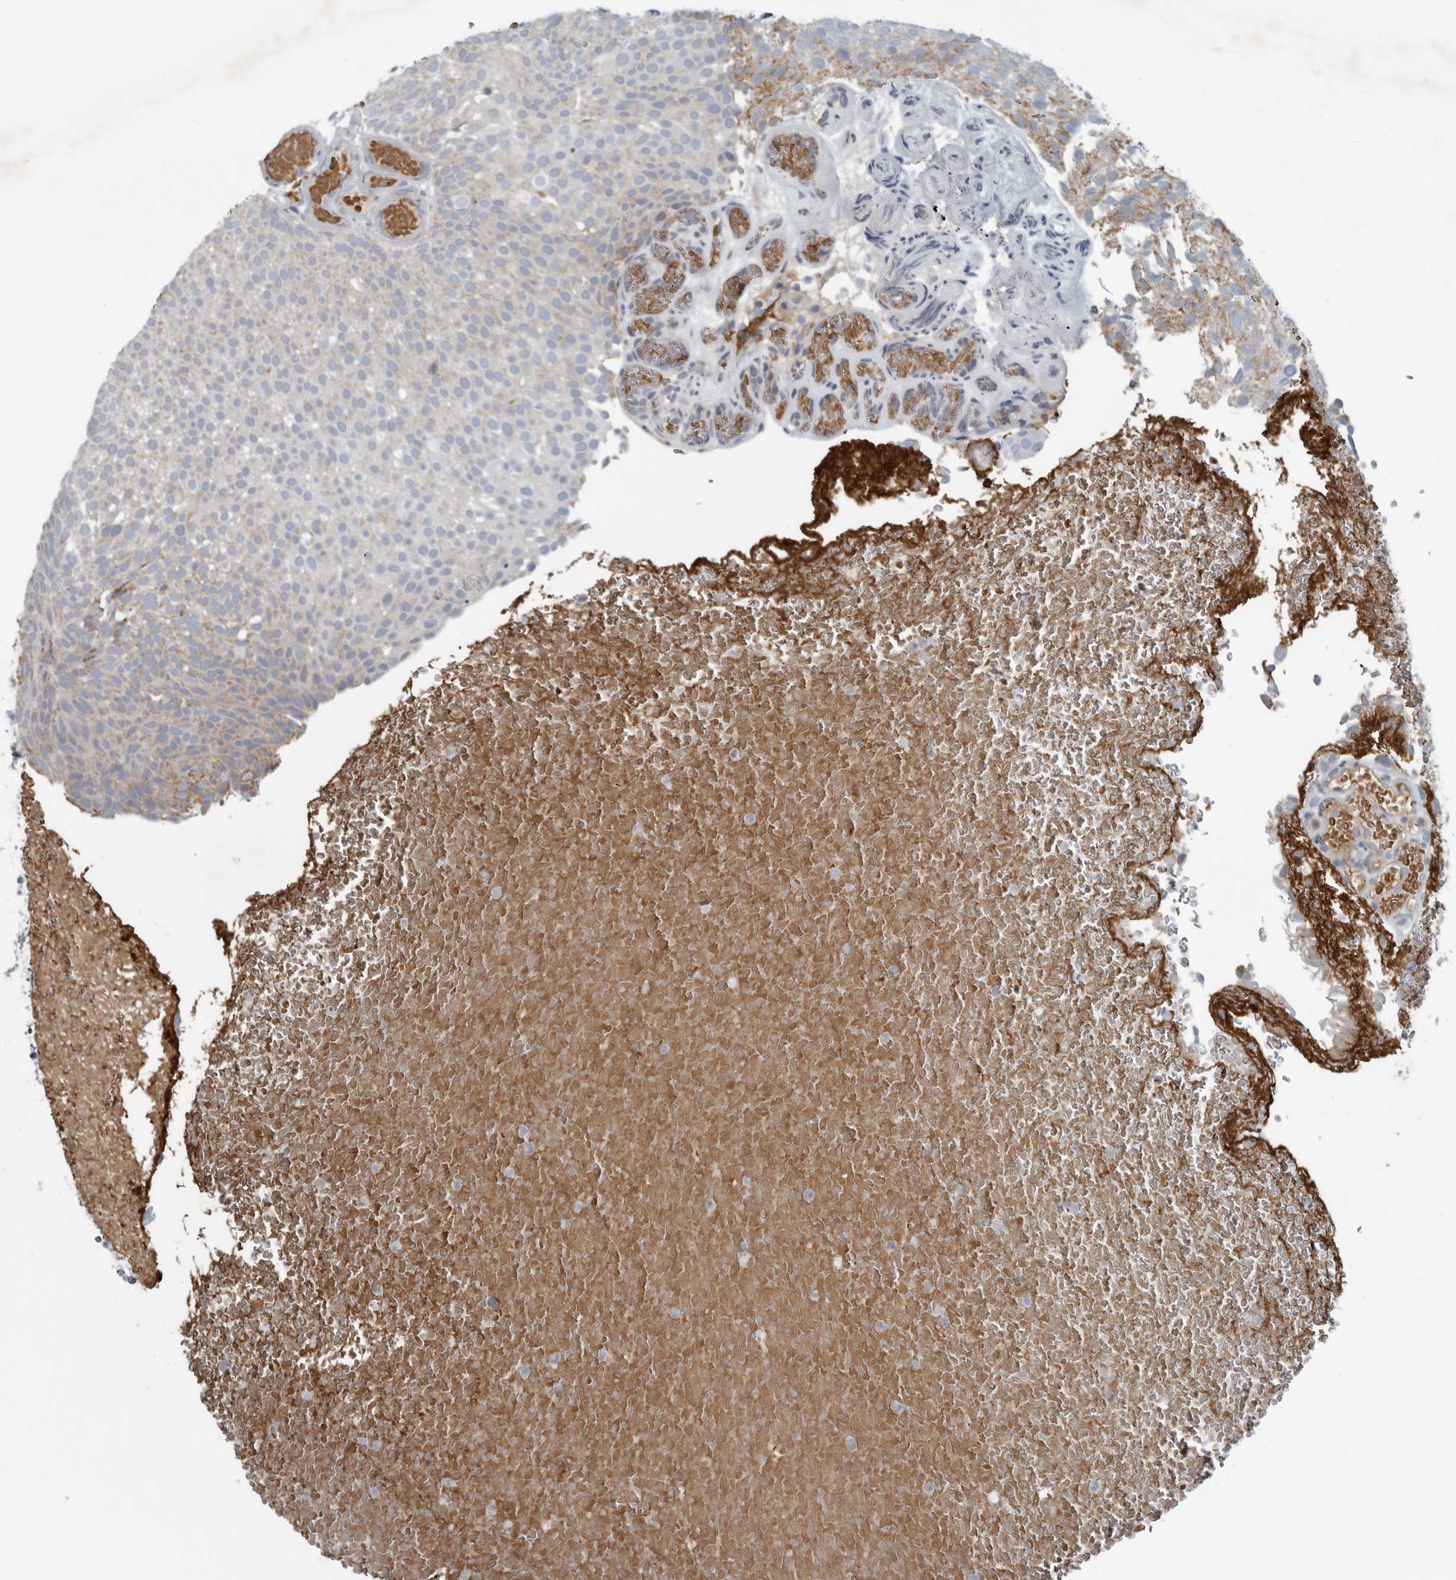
{"staining": {"intensity": "weak", "quantity": "25%-75%", "location": "cytoplasmic/membranous"}, "tissue": "urothelial cancer", "cell_type": "Tumor cells", "image_type": "cancer", "snomed": [{"axis": "morphology", "description": "Urothelial carcinoma, Low grade"}, {"axis": "topography", "description": "Urinary bladder"}], "caption": "Protein analysis of low-grade urothelial carcinoma tissue shows weak cytoplasmic/membranous positivity in approximately 25%-75% of tumor cells.", "gene": "MPP3", "patient": {"sex": "male", "age": 78}}